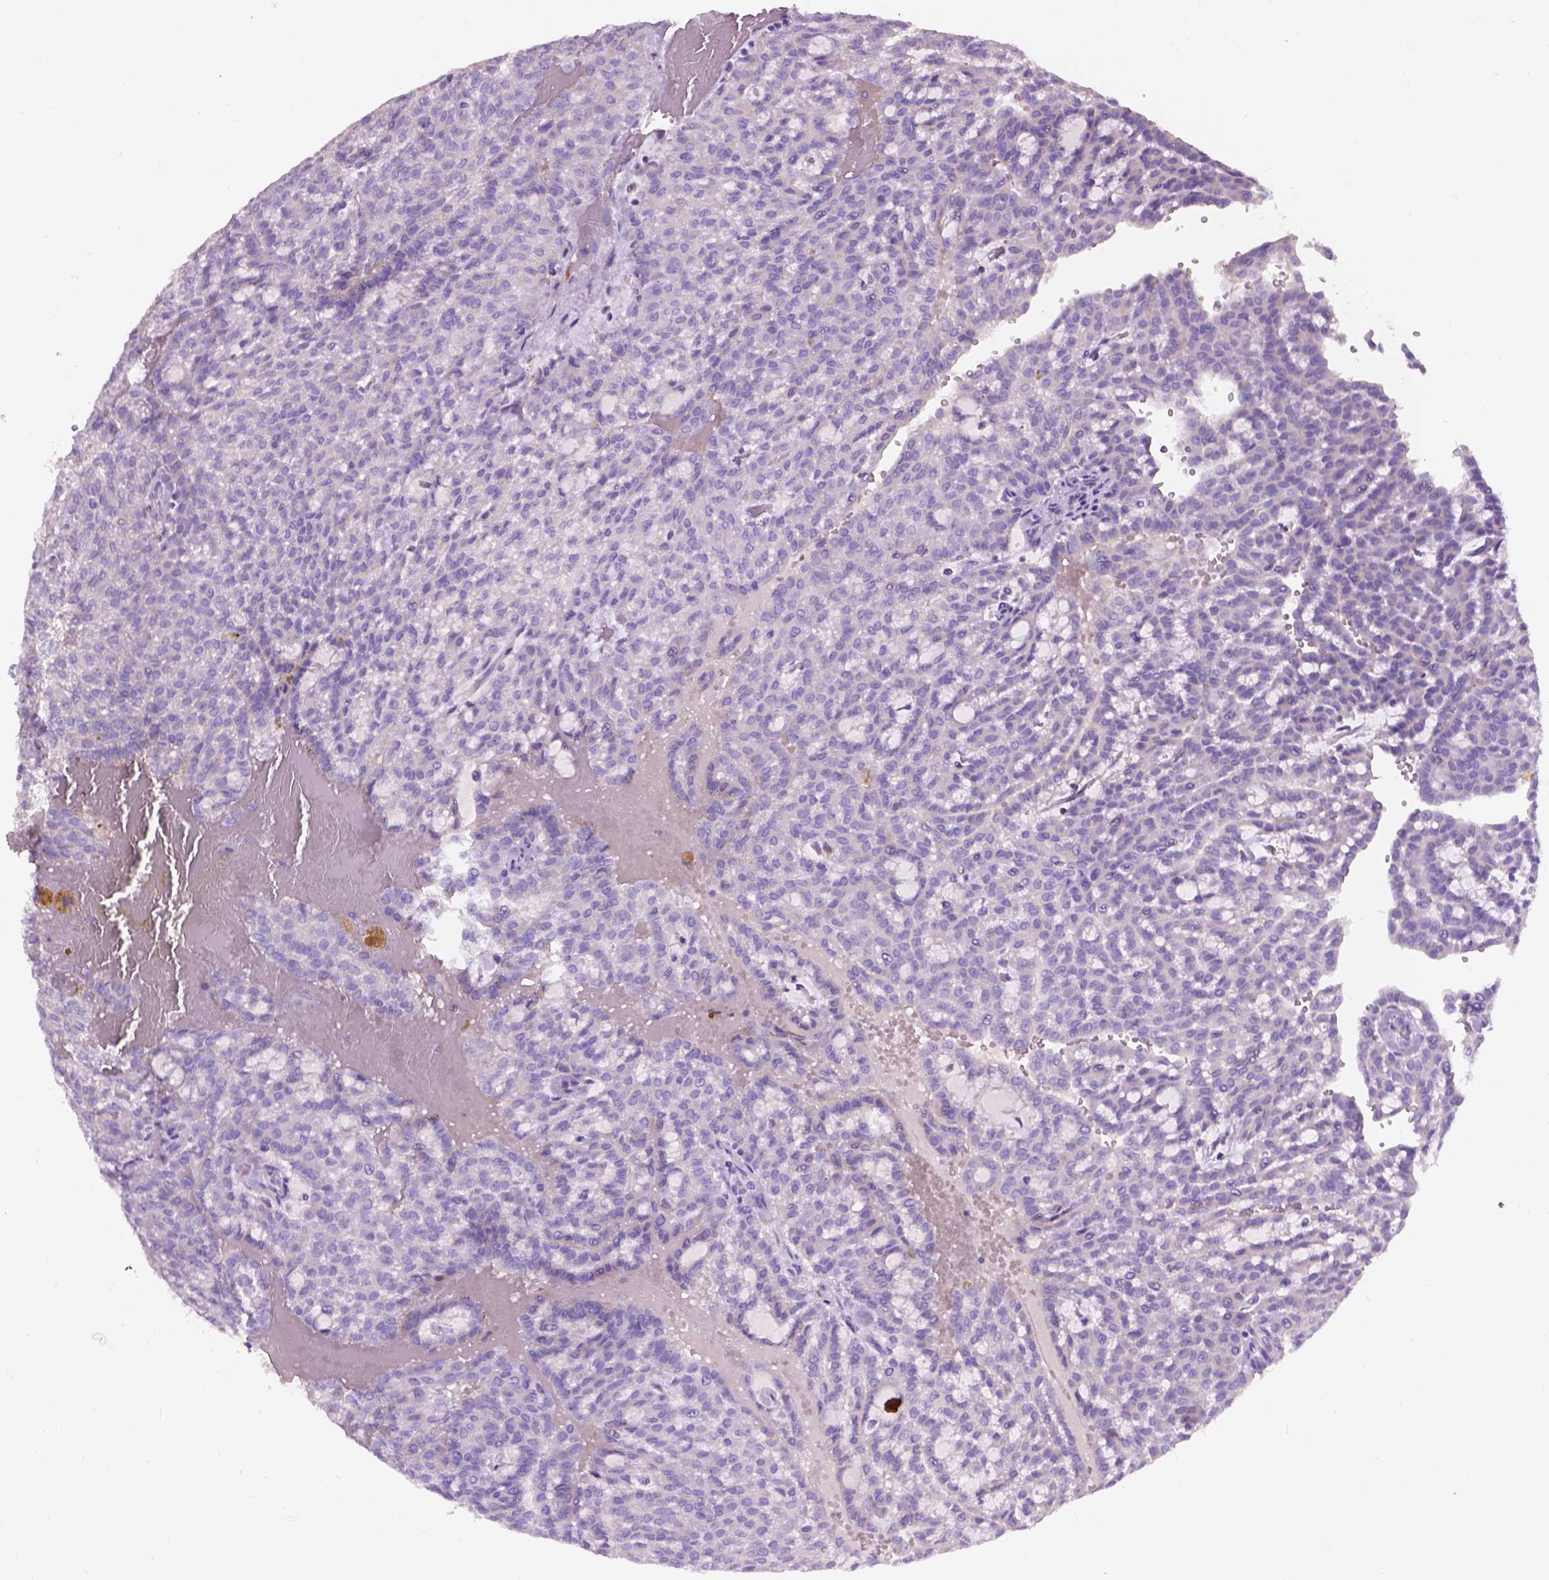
{"staining": {"intensity": "negative", "quantity": "none", "location": "none"}, "tissue": "renal cancer", "cell_type": "Tumor cells", "image_type": "cancer", "snomed": [{"axis": "morphology", "description": "Adenocarcinoma, NOS"}, {"axis": "topography", "description": "Kidney"}], "caption": "Immunohistochemistry (IHC) of human renal cancer exhibits no expression in tumor cells.", "gene": "NOXO1", "patient": {"sex": "male", "age": 63}}